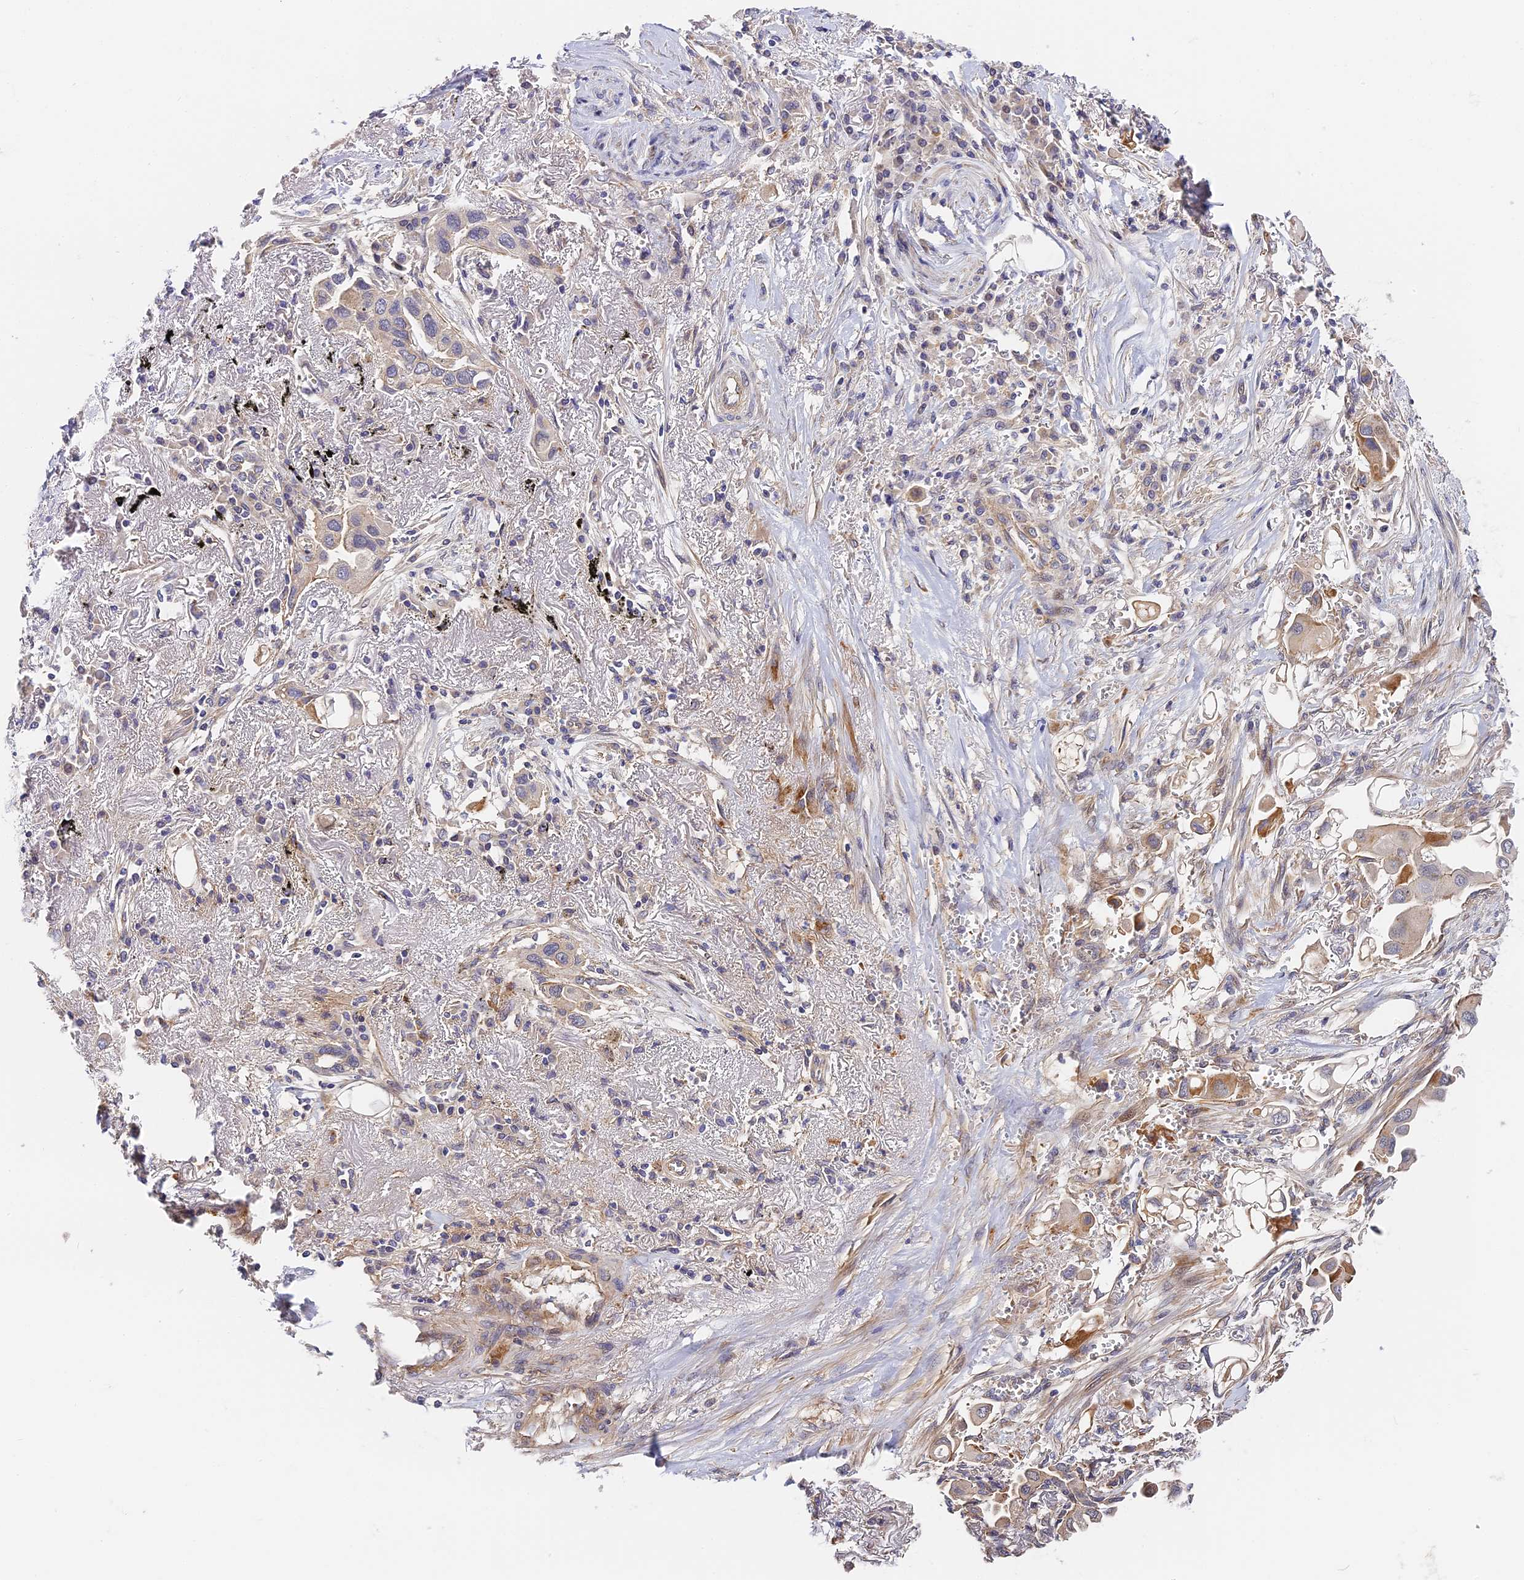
{"staining": {"intensity": "moderate", "quantity": "<25%", "location": "cytoplasmic/membranous"}, "tissue": "lung cancer", "cell_type": "Tumor cells", "image_type": "cancer", "snomed": [{"axis": "morphology", "description": "Adenocarcinoma, NOS"}, {"axis": "topography", "description": "Lung"}], "caption": "Human lung cancer (adenocarcinoma) stained with a brown dye demonstrates moderate cytoplasmic/membranous positive positivity in about <25% of tumor cells.", "gene": "MISP3", "patient": {"sex": "female", "age": 76}}